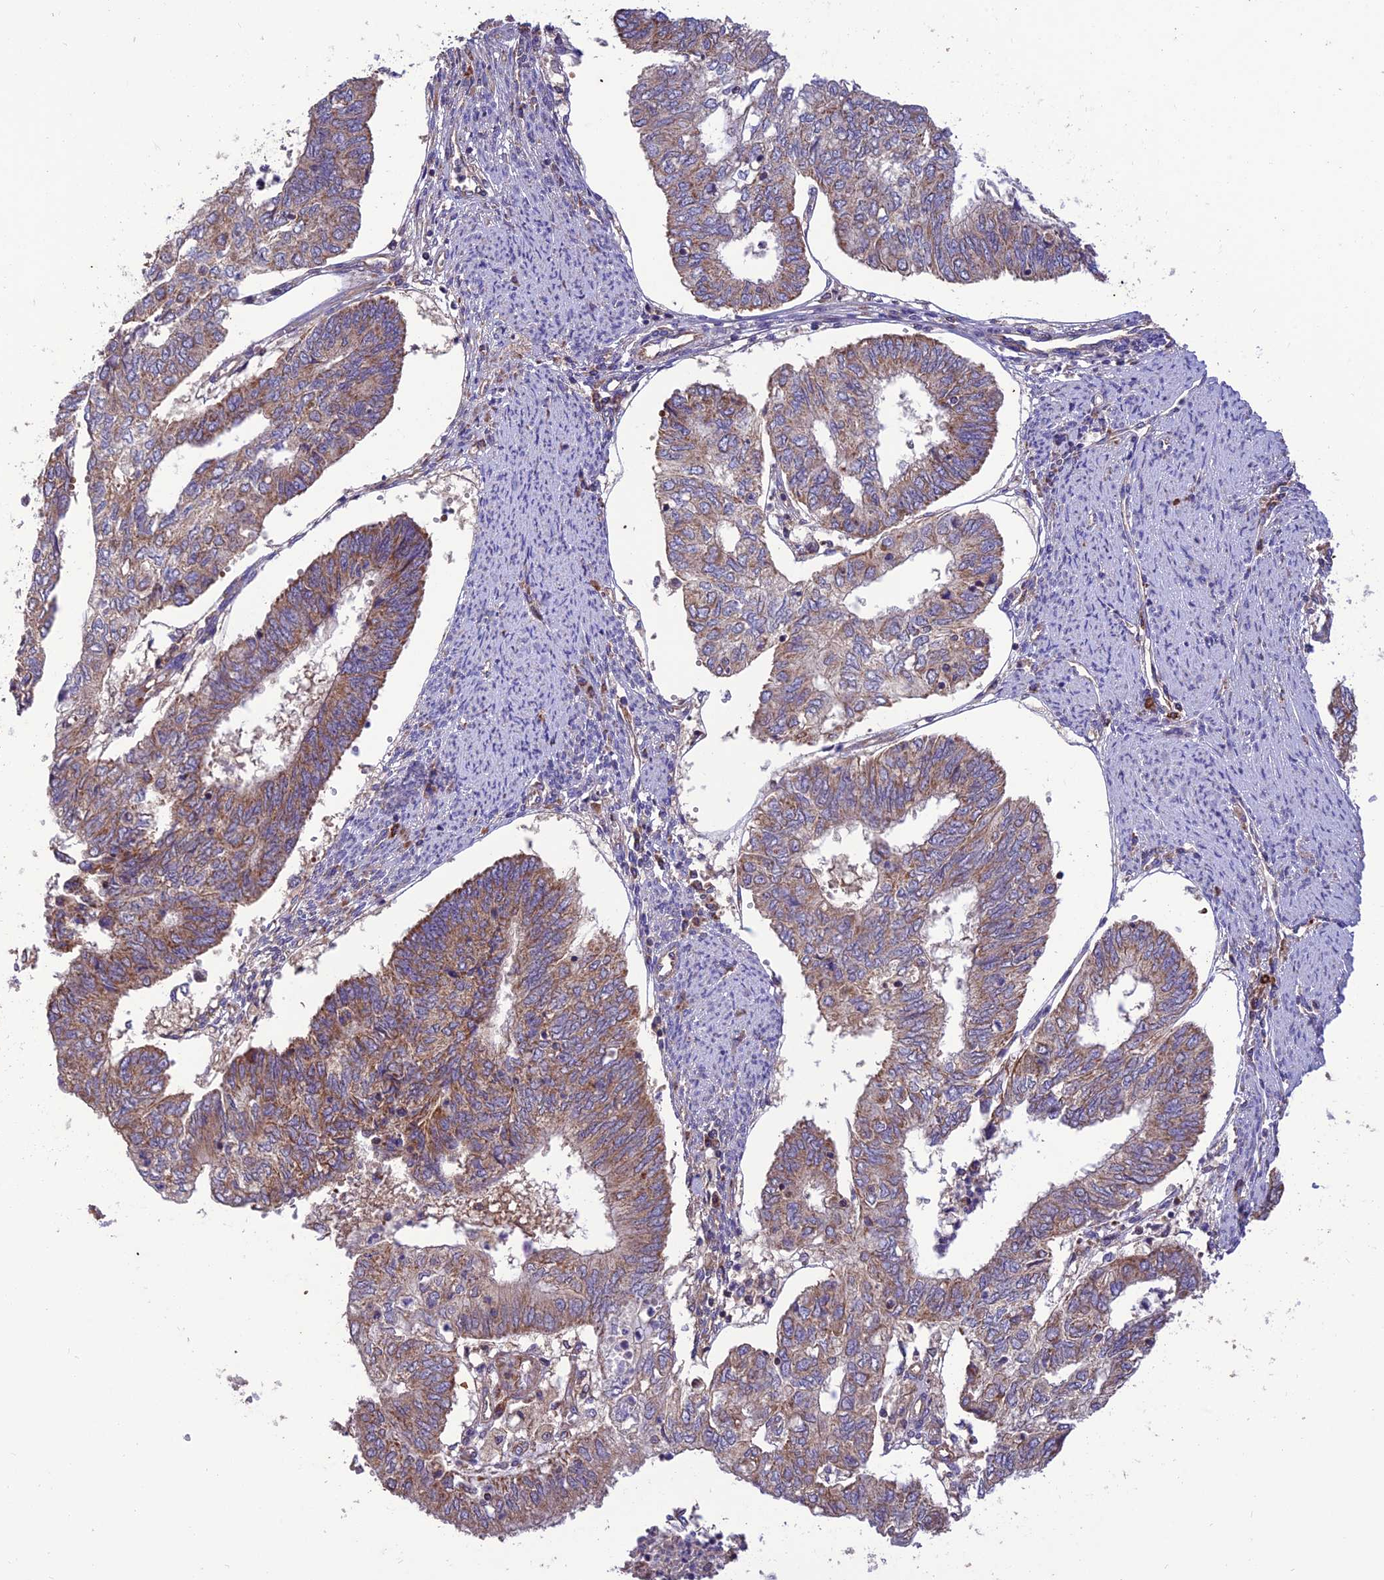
{"staining": {"intensity": "moderate", "quantity": "25%-75%", "location": "cytoplasmic/membranous"}, "tissue": "endometrial cancer", "cell_type": "Tumor cells", "image_type": "cancer", "snomed": [{"axis": "morphology", "description": "Adenocarcinoma, NOS"}, {"axis": "topography", "description": "Endometrium"}], "caption": "Endometrial adenocarcinoma stained with DAB (3,3'-diaminobenzidine) immunohistochemistry reveals medium levels of moderate cytoplasmic/membranous expression in approximately 25%-75% of tumor cells.", "gene": "NDUFAF1", "patient": {"sex": "female", "age": 68}}